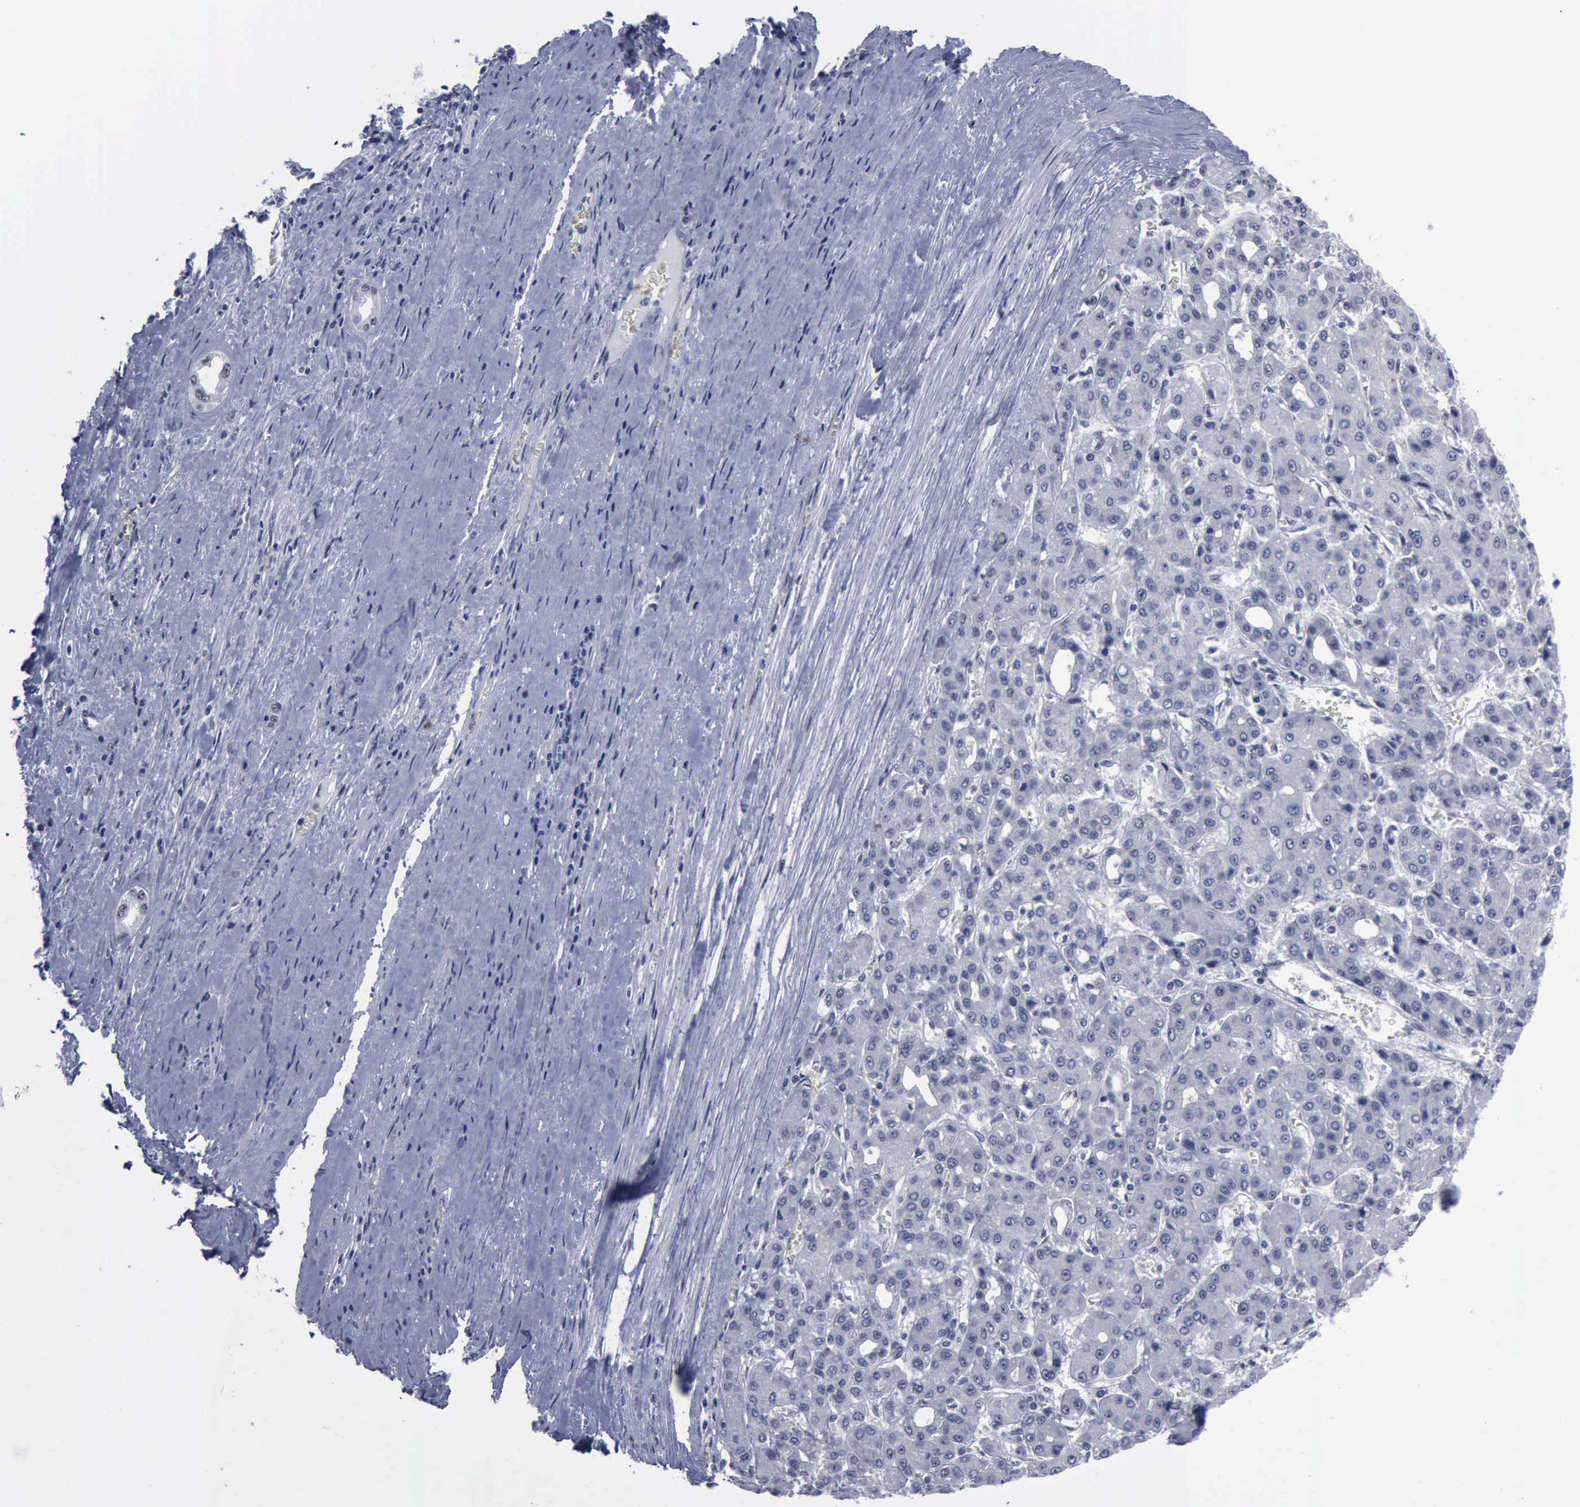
{"staining": {"intensity": "negative", "quantity": "none", "location": "none"}, "tissue": "liver cancer", "cell_type": "Tumor cells", "image_type": "cancer", "snomed": [{"axis": "morphology", "description": "Carcinoma, Hepatocellular, NOS"}, {"axis": "topography", "description": "Liver"}], "caption": "Immunohistochemistry (IHC) of hepatocellular carcinoma (liver) displays no positivity in tumor cells.", "gene": "BRD1", "patient": {"sex": "male", "age": 69}}